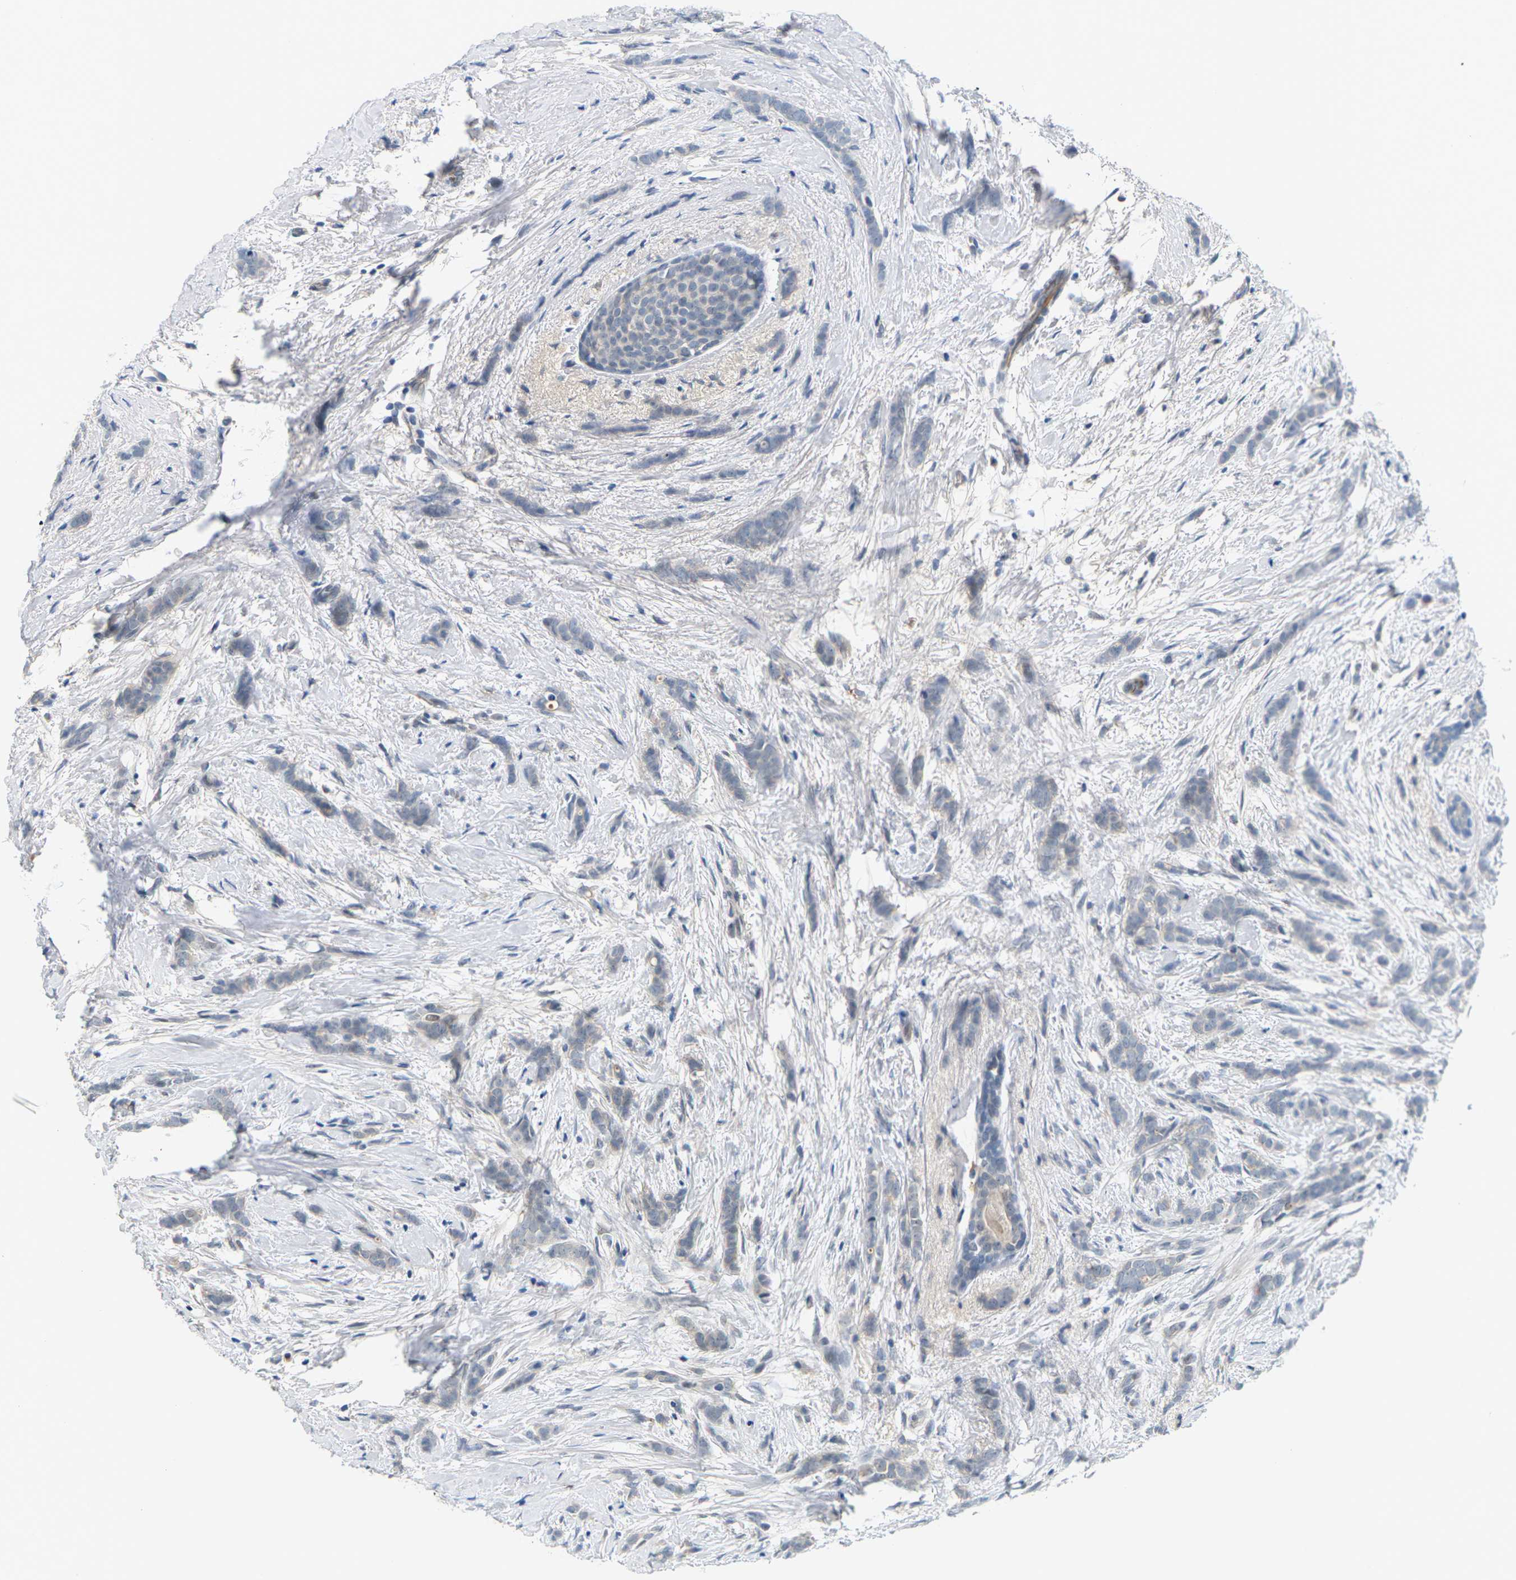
{"staining": {"intensity": "weak", "quantity": "<25%", "location": "cytoplasmic/membranous"}, "tissue": "breast cancer", "cell_type": "Tumor cells", "image_type": "cancer", "snomed": [{"axis": "morphology", "description": "Lobular carcinoma, in situ"}, {"axis": "morphology", "description": "Lobular carcinoma"}, {"axis": "topography", "description": "Breast"}], "caption": "Breast lobular carcinoma in situ stained for a protein using immunohistochemistry (IHC) shows no staining tumor cells.", "gene": "PKP2", "patient": {"sex": "female", "age": 41}}